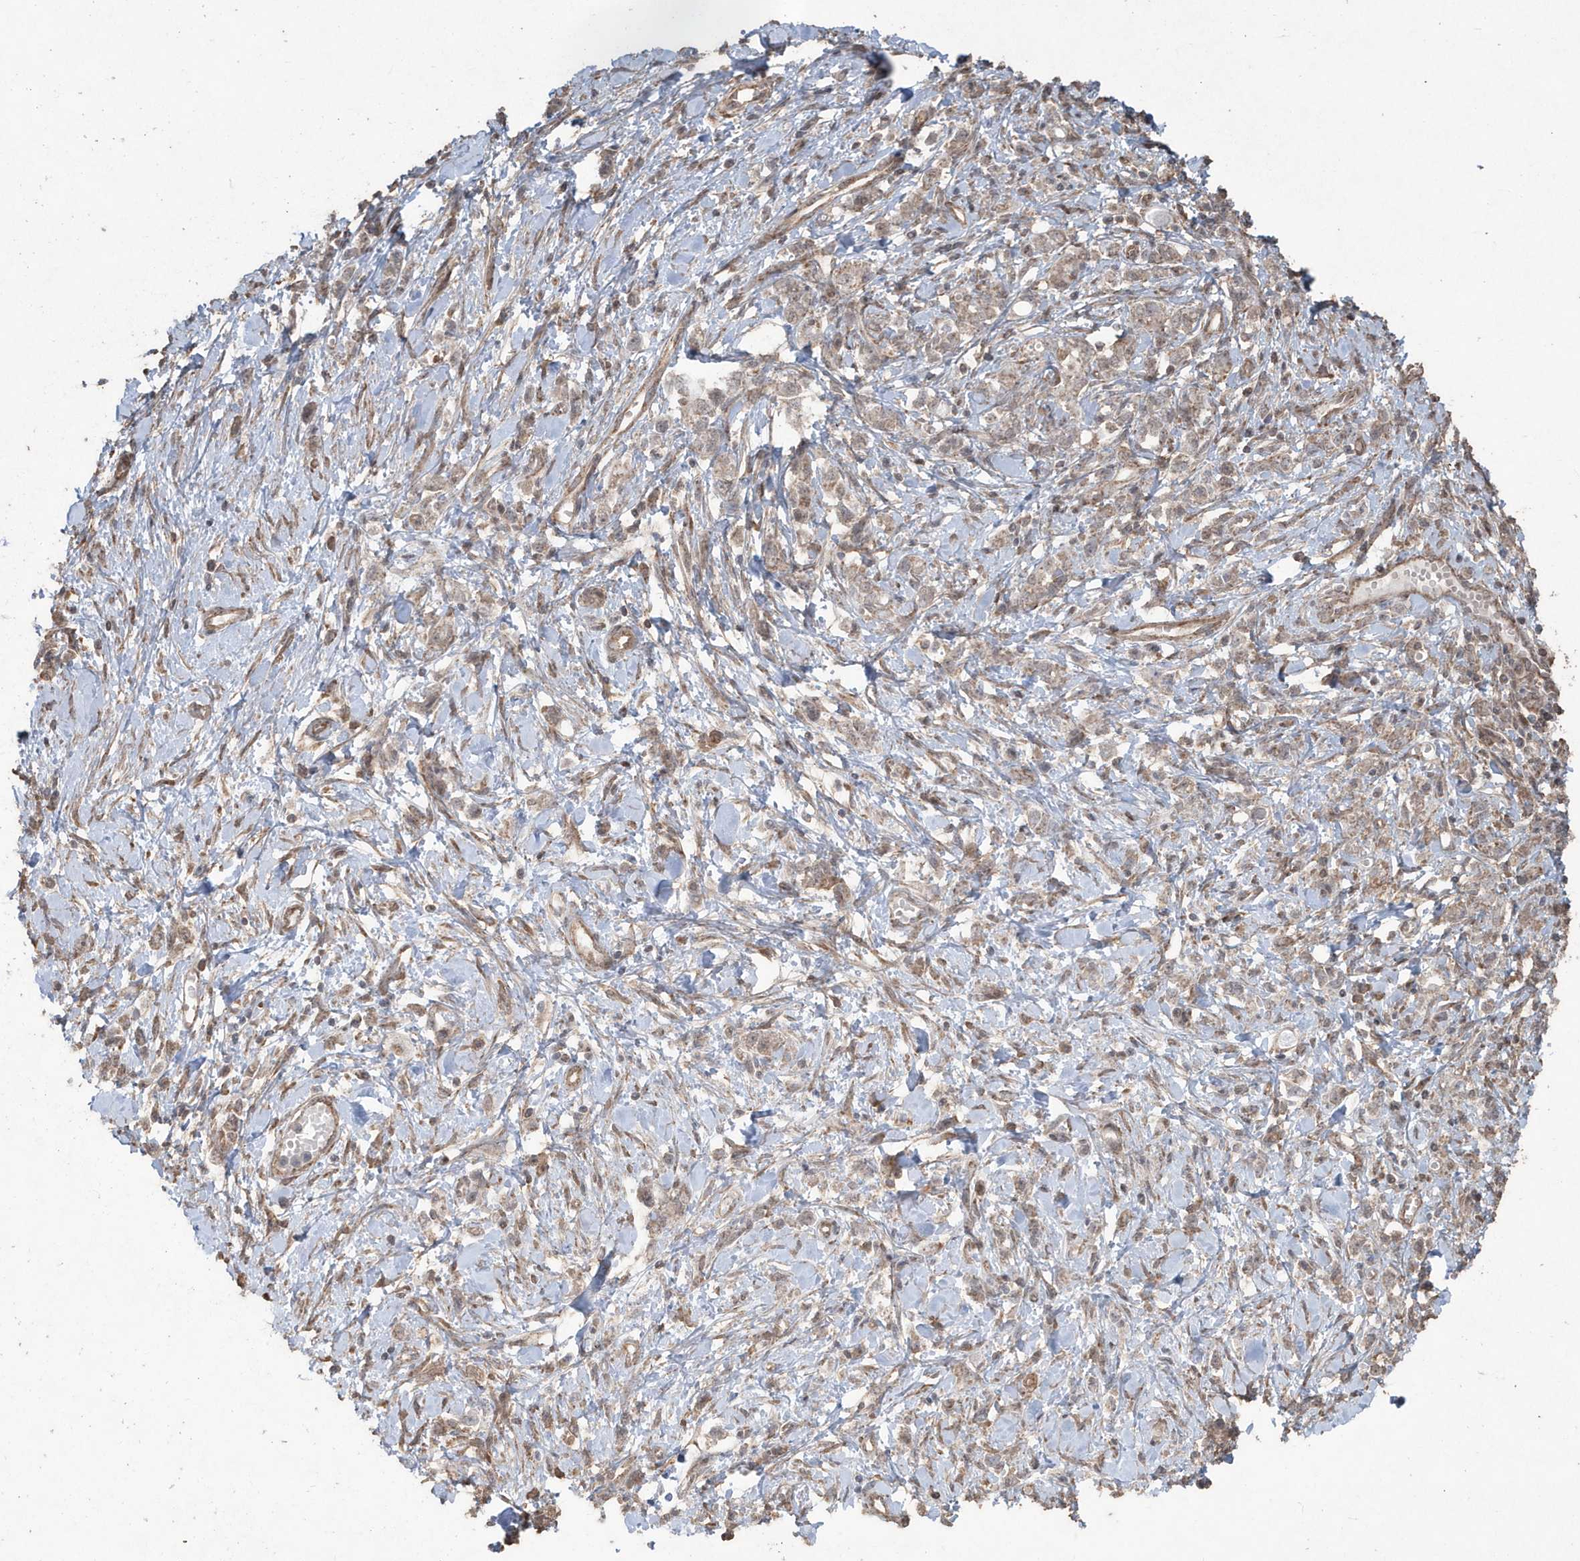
{"staining": {"intensity": "weak", "quantity": ">75%", "location": "cytoplasmic/membranous"}, "tissue": "stomach cancer", "cell_type": "Tumor cells", "image_type": "cancer", "snomed": [{"axis": "morphology", "description": "Adenocarcinoma, NOS"}, {"axis": "topography", "description": "Stomach"}], "caption": "Immunohistochemical staining of human stomach adenocarcinoma shows low levels of weak cytoplasmic/membranous expression in approximately >75% of tumor cells.", "gene": "PAXBP1", "patient": {"sex": "female", "age": 76}}